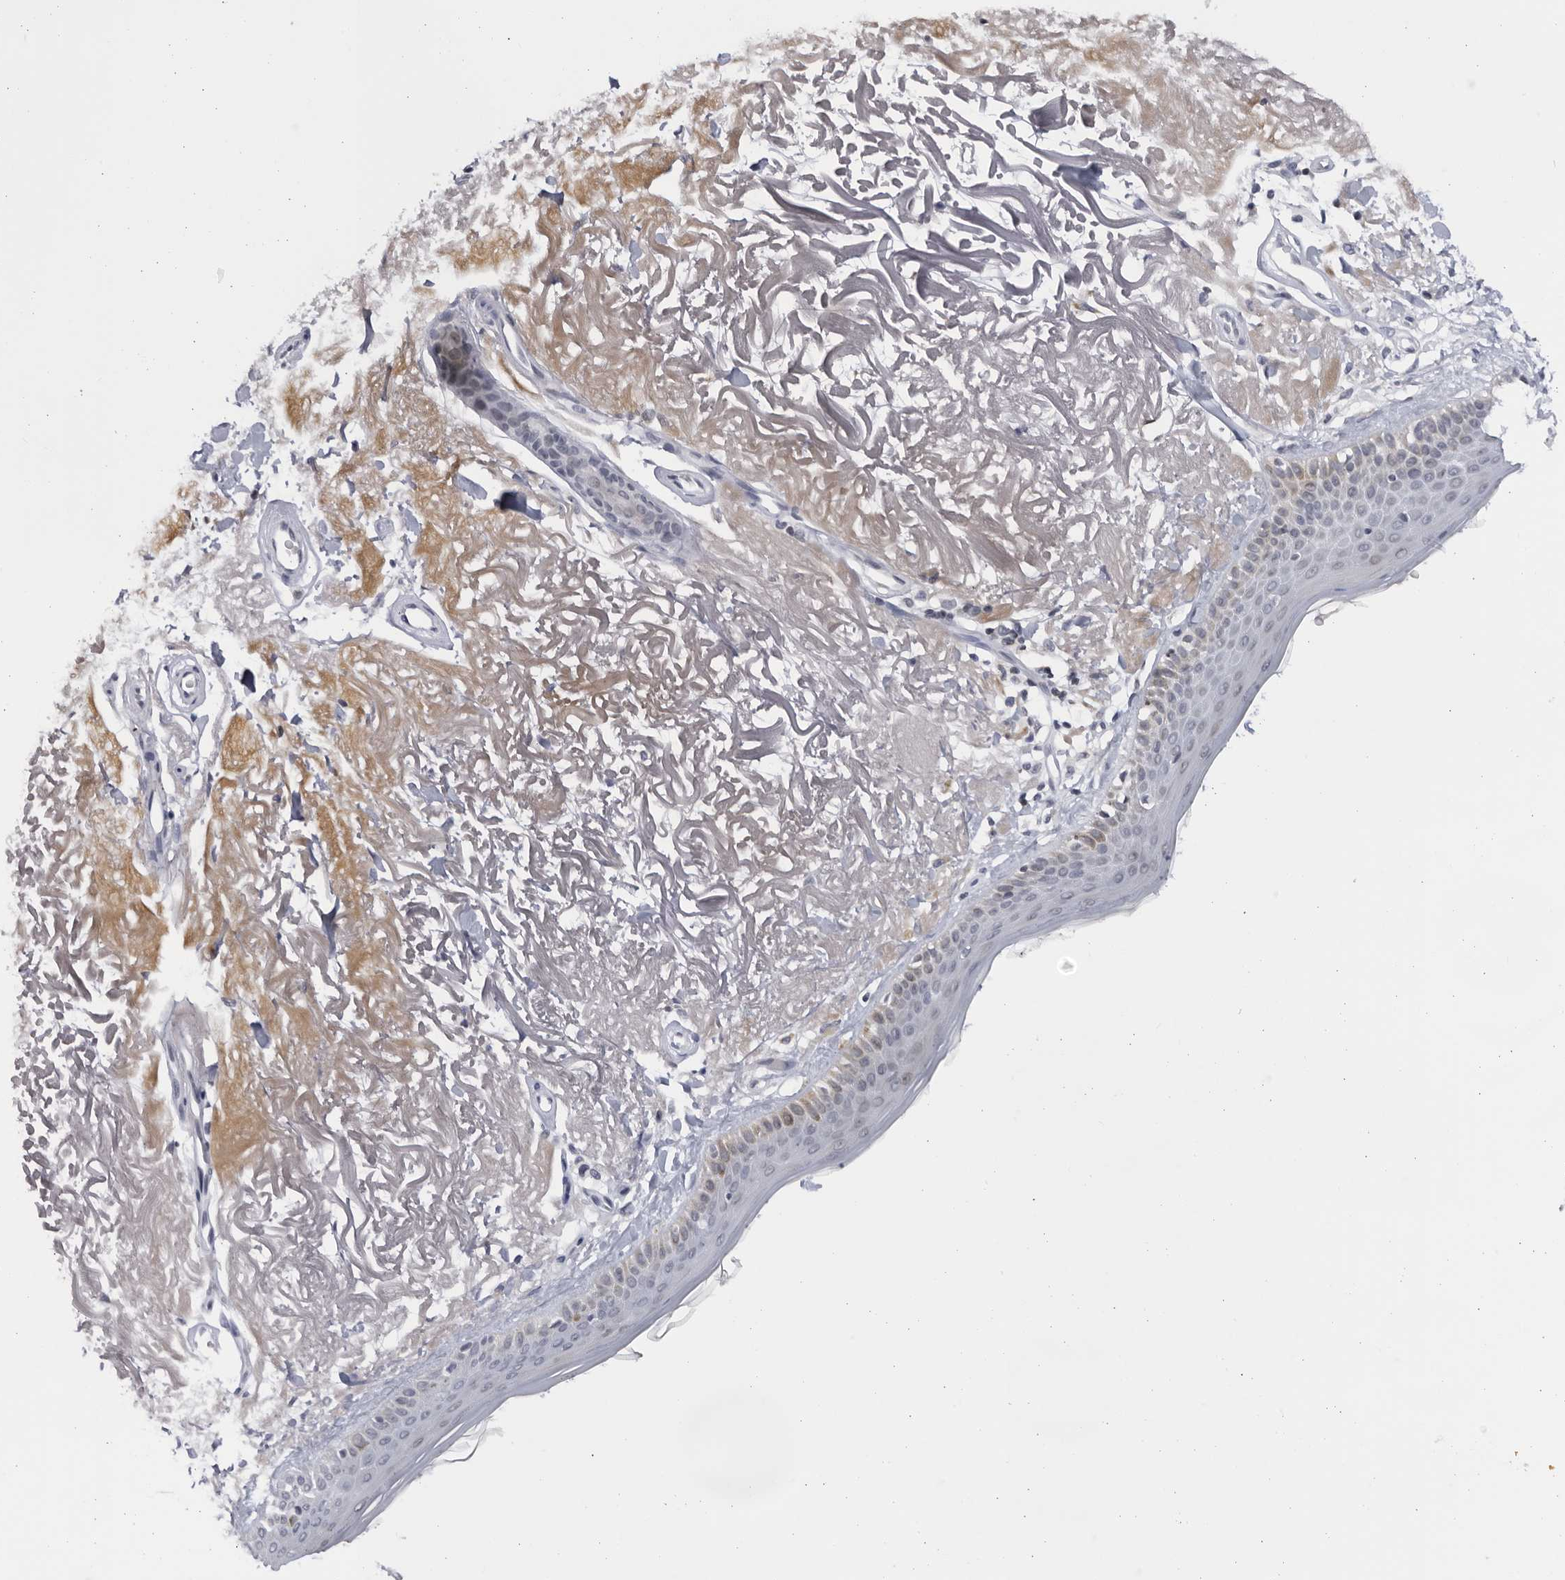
{"staining": {"intensity": "negative", "quantity": "none", "location": "none"}, "tissue": "skin", "cell_type": "Fibroblasts", "image_type": "normal", "snomed": [{"axis": "morphology", "description": "Normal tissue, NOS"}, {"axis": "topography", "description": "Skin"}, {"axis": "topography", "description": "Skeletal muscle"}], "caption": "Immunohistochemistry histopathology image of unremarkable skin: skin stained with DAB (3,3'-diaminobenzidine) exhibits no significant protein staining in fibroblasts. (Stains: DAB immunohistochemistry (IHC) with hematoxylin counter stain, Microscopy: brightfield microscopy at high magnification).", "gene": "SLC25A22", "patient": {"sex": "male", "age": 83}}